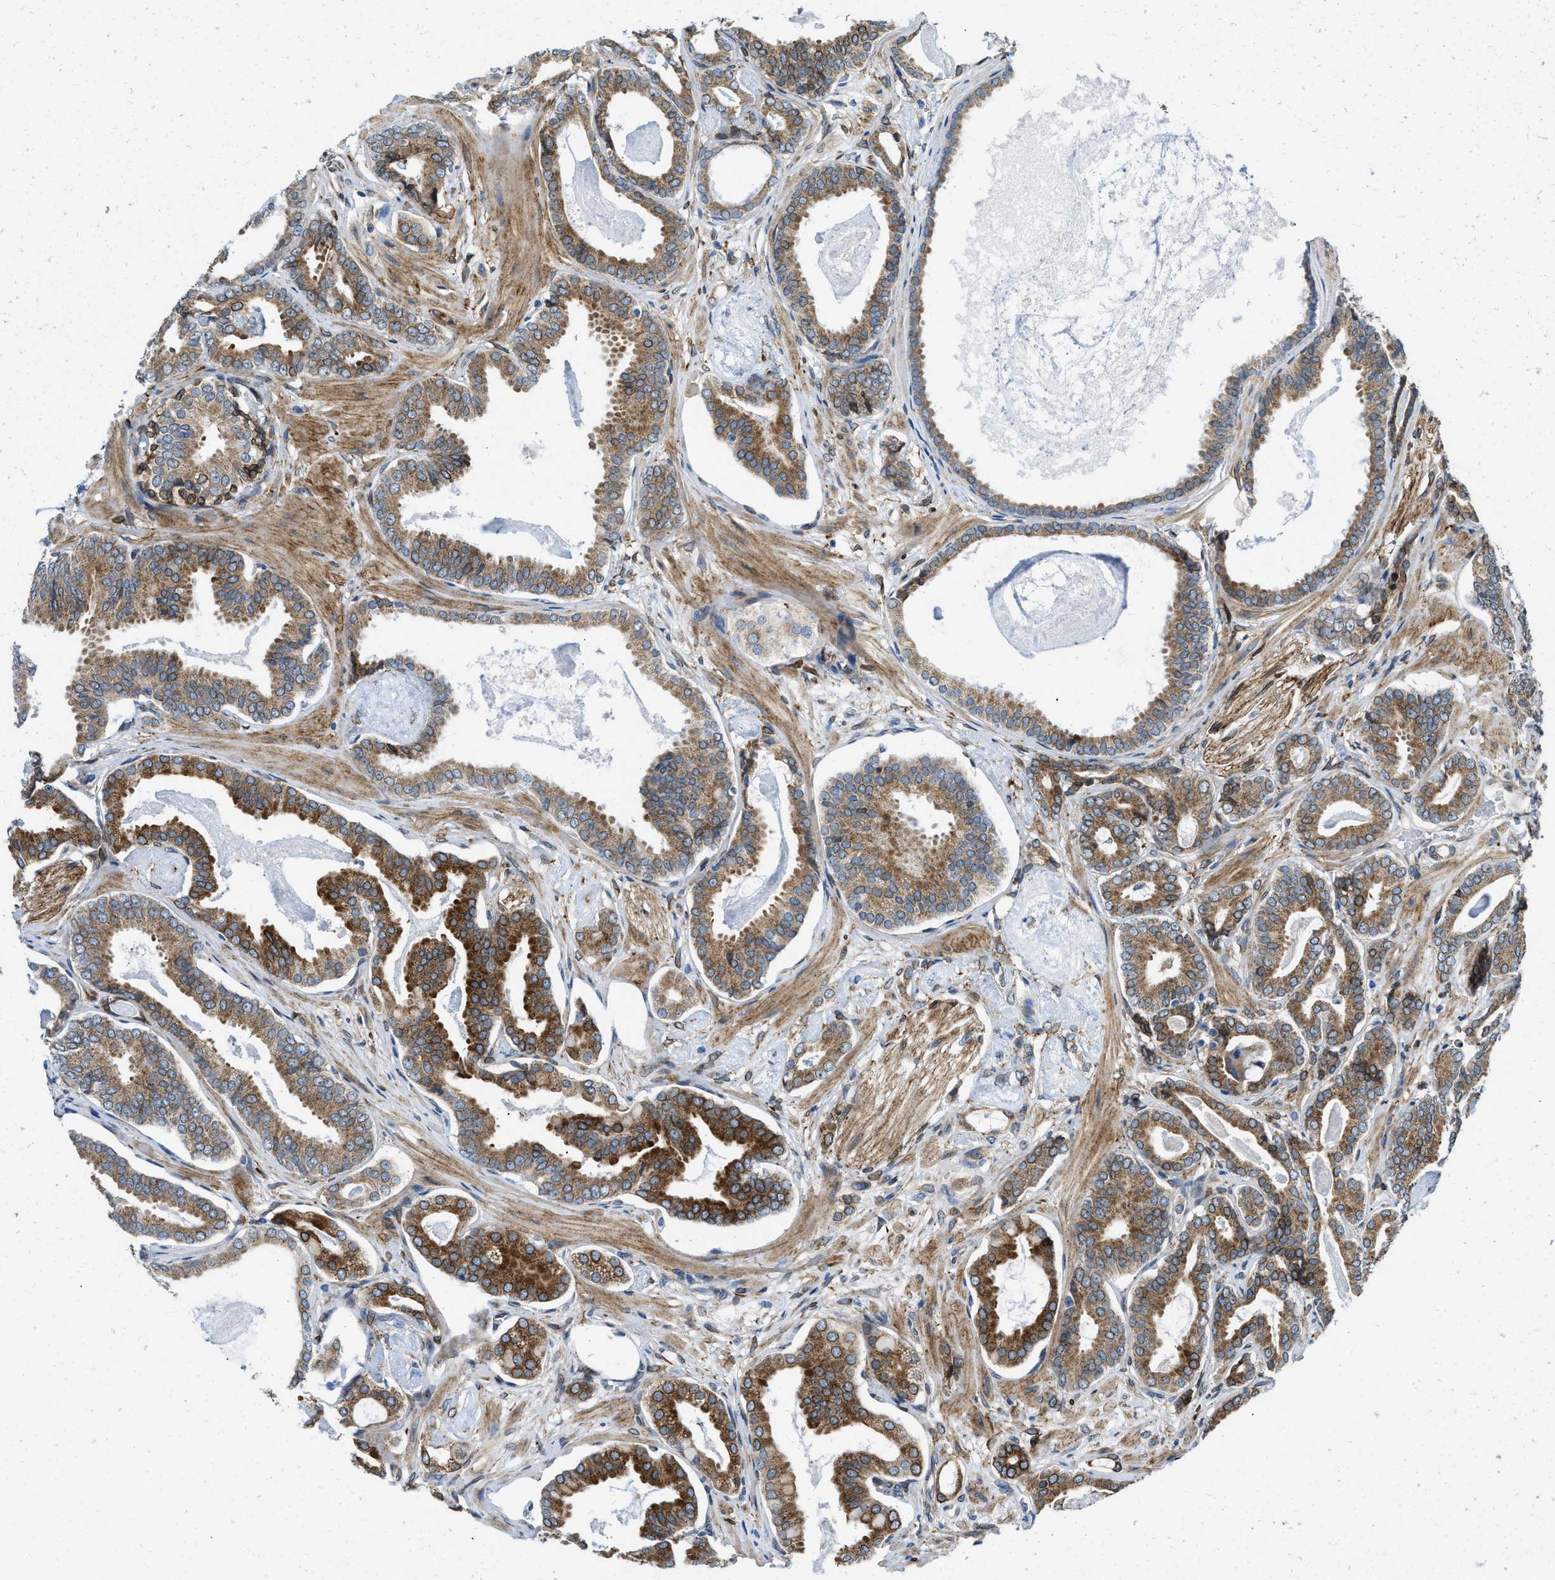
{"staining": {"intensity": "strong", "quantity": ">75%", "location": "cytoplasmic/membranous"}, "tissue": "prostate cancer", "cell_type": "Tumor cells", "image_type": "cancer", "snomed": [{"axis": "morphology", "description": "Adenocarcinoma, Low grade"}, {"axis": "topography", "description": "Prostate"}], "caption": "This image displays immunohistochemistry (IHC) staining of human prostate adenocarcinoma (low-grade), with high strong cytoplasmic/membranous expression in approximately >75% of tumor cells.", "gene": "ERLIN2", "patient": {"sex": "male", "age": 53}}